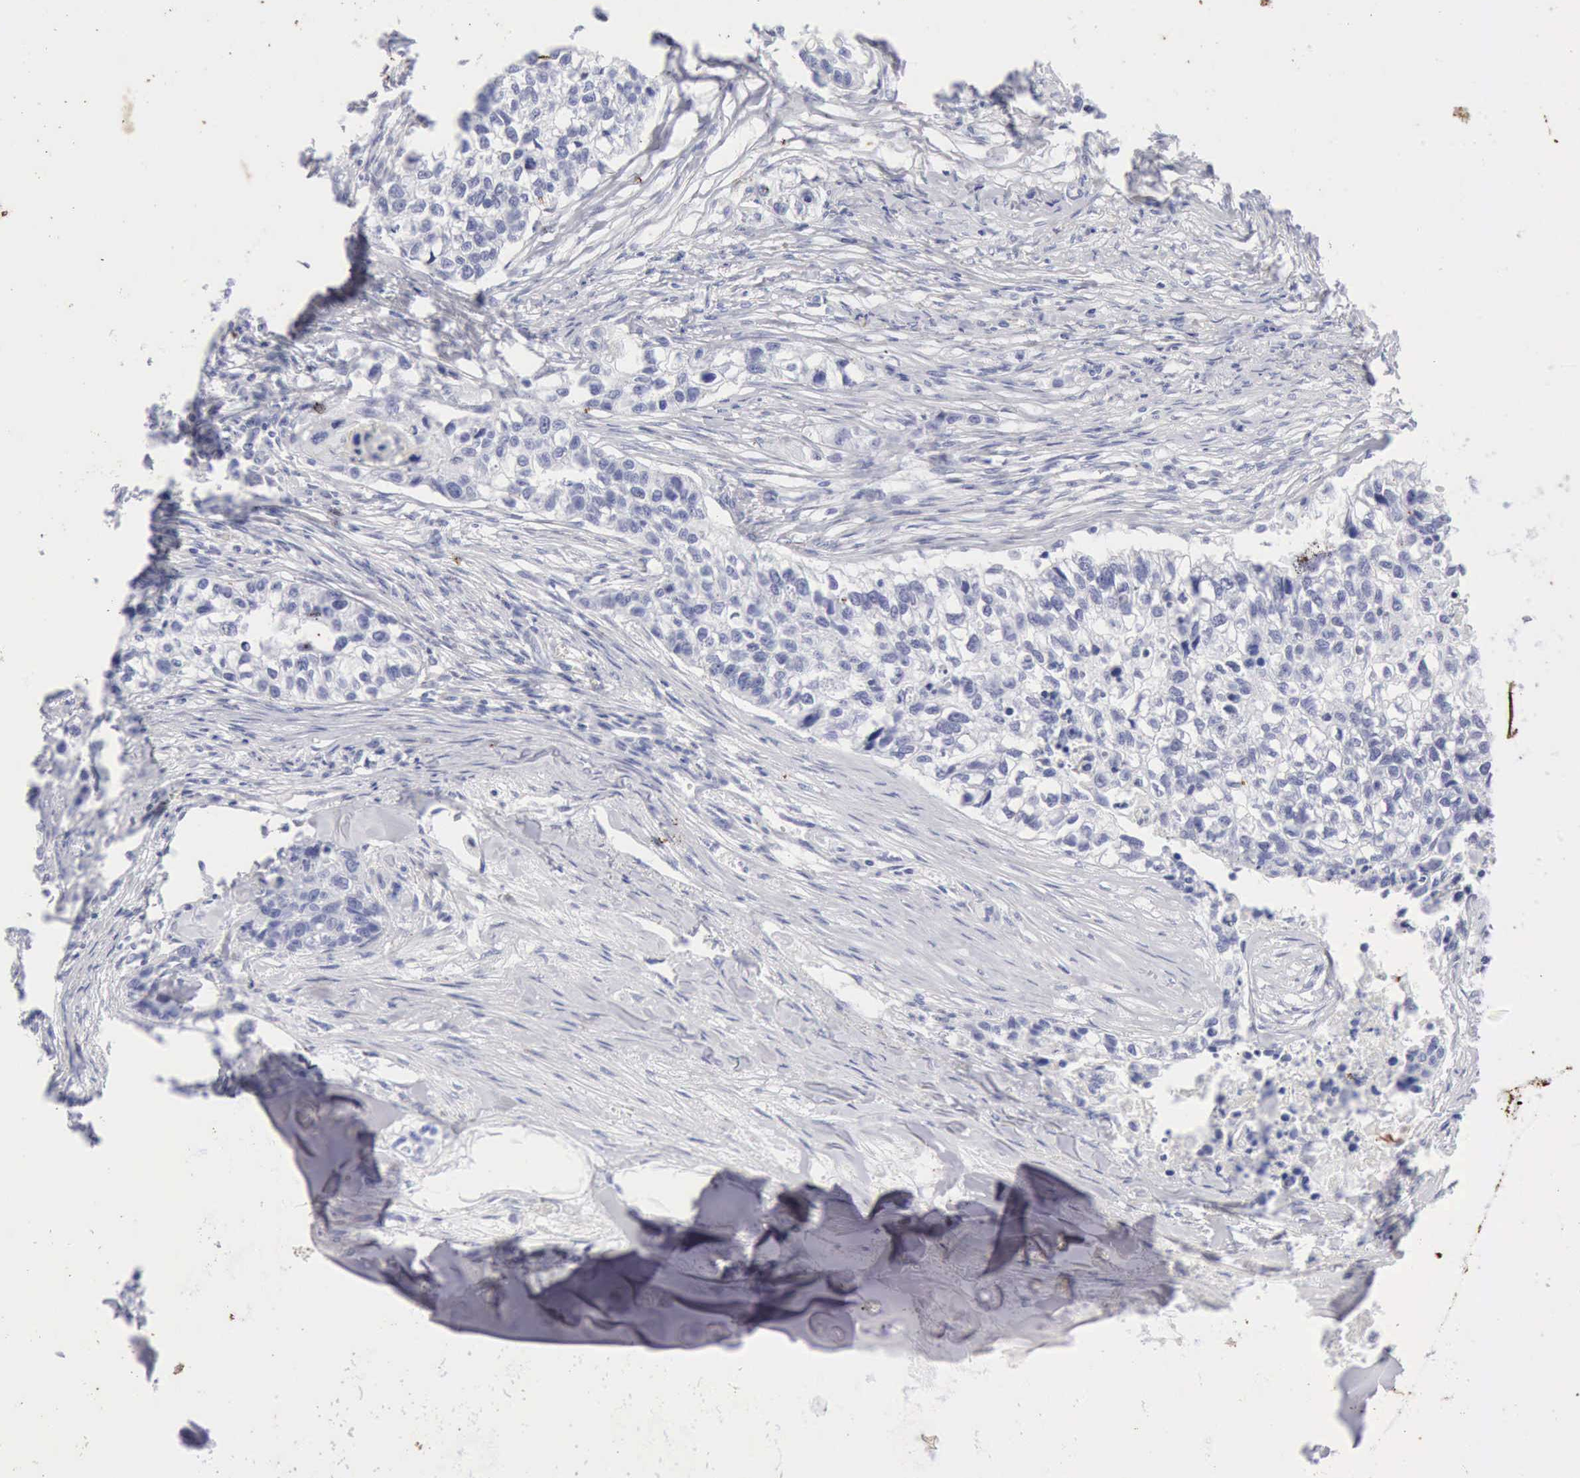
{"staining": {"intensity": "negative", "quantity": "none", "location": "none"}, "tissue": "lung cancer", "cell_type": "Tumor cells", "image_type": "cancer", "snomed": [{"axis": "morphology", "description": "Squamous cell carcinoma, NOS"}, {"axis": "topography", "description": "Lymph node"}, {"axis": "topography", "description": "Lung"}], "caption": "Lung cancer was stained to show a protein in brown. There is no significant expression in tumor cells.", "gene": "KRT10", "patient": {"sex": "male", "age": 74}}